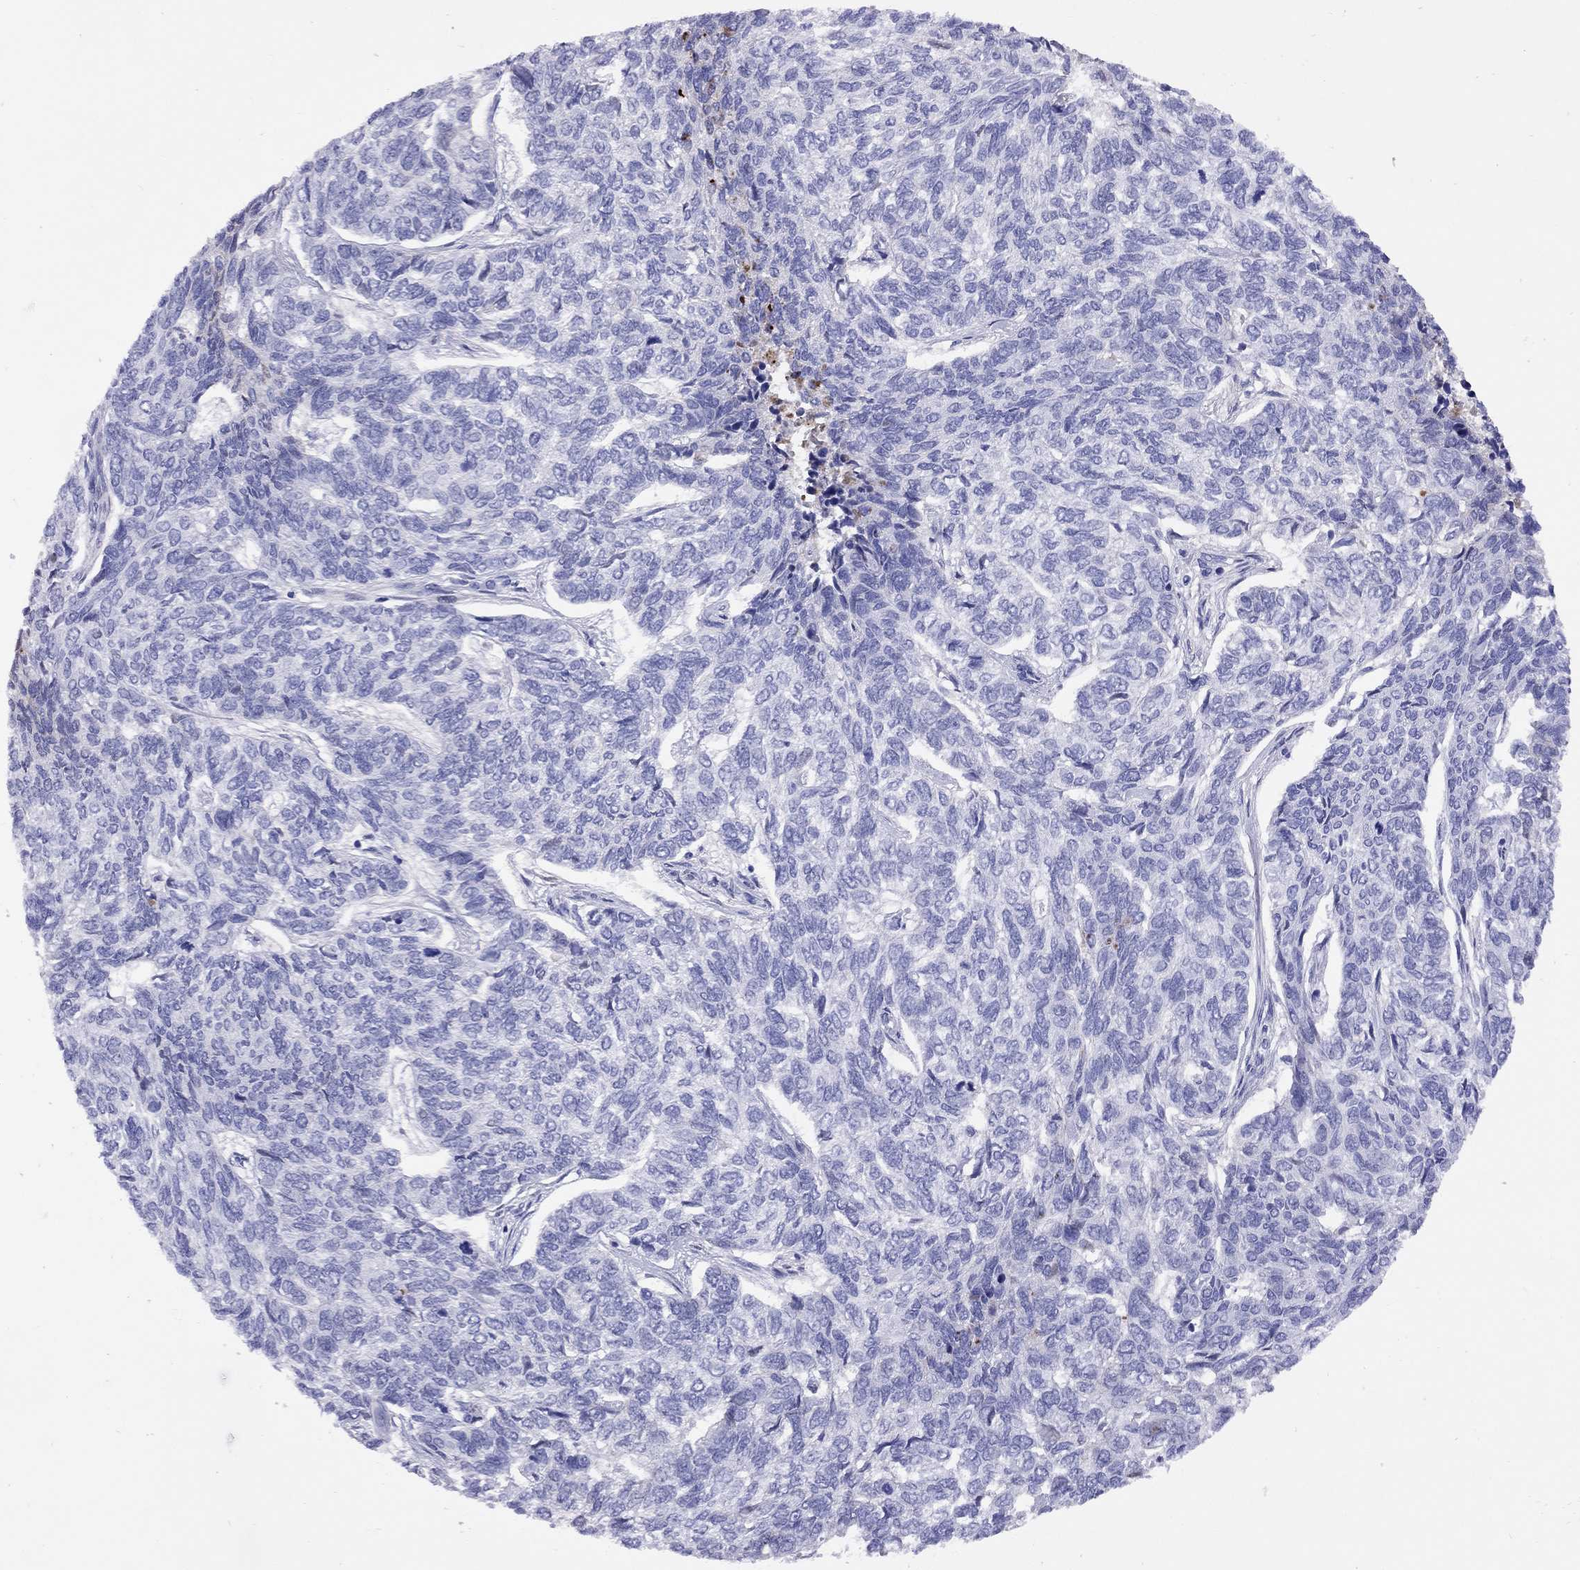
{"staining": {"intensity": "negative", "quantity": "none", "location": "none"}, "tissue": "skin cancer", "cell_type": "Tumor cells", "image_type": "cancer", "snomed": [{"axis": "morphology", "description": "Basal cell carcinoma"}, {"axis": "topography", "description": "Skin"}], "caption": "Tumor cells show no significant protein expression in basal cell carcinoma (skin).", "gene": "SERPINA3", "patient": {"sex": "female", "age": 65}}